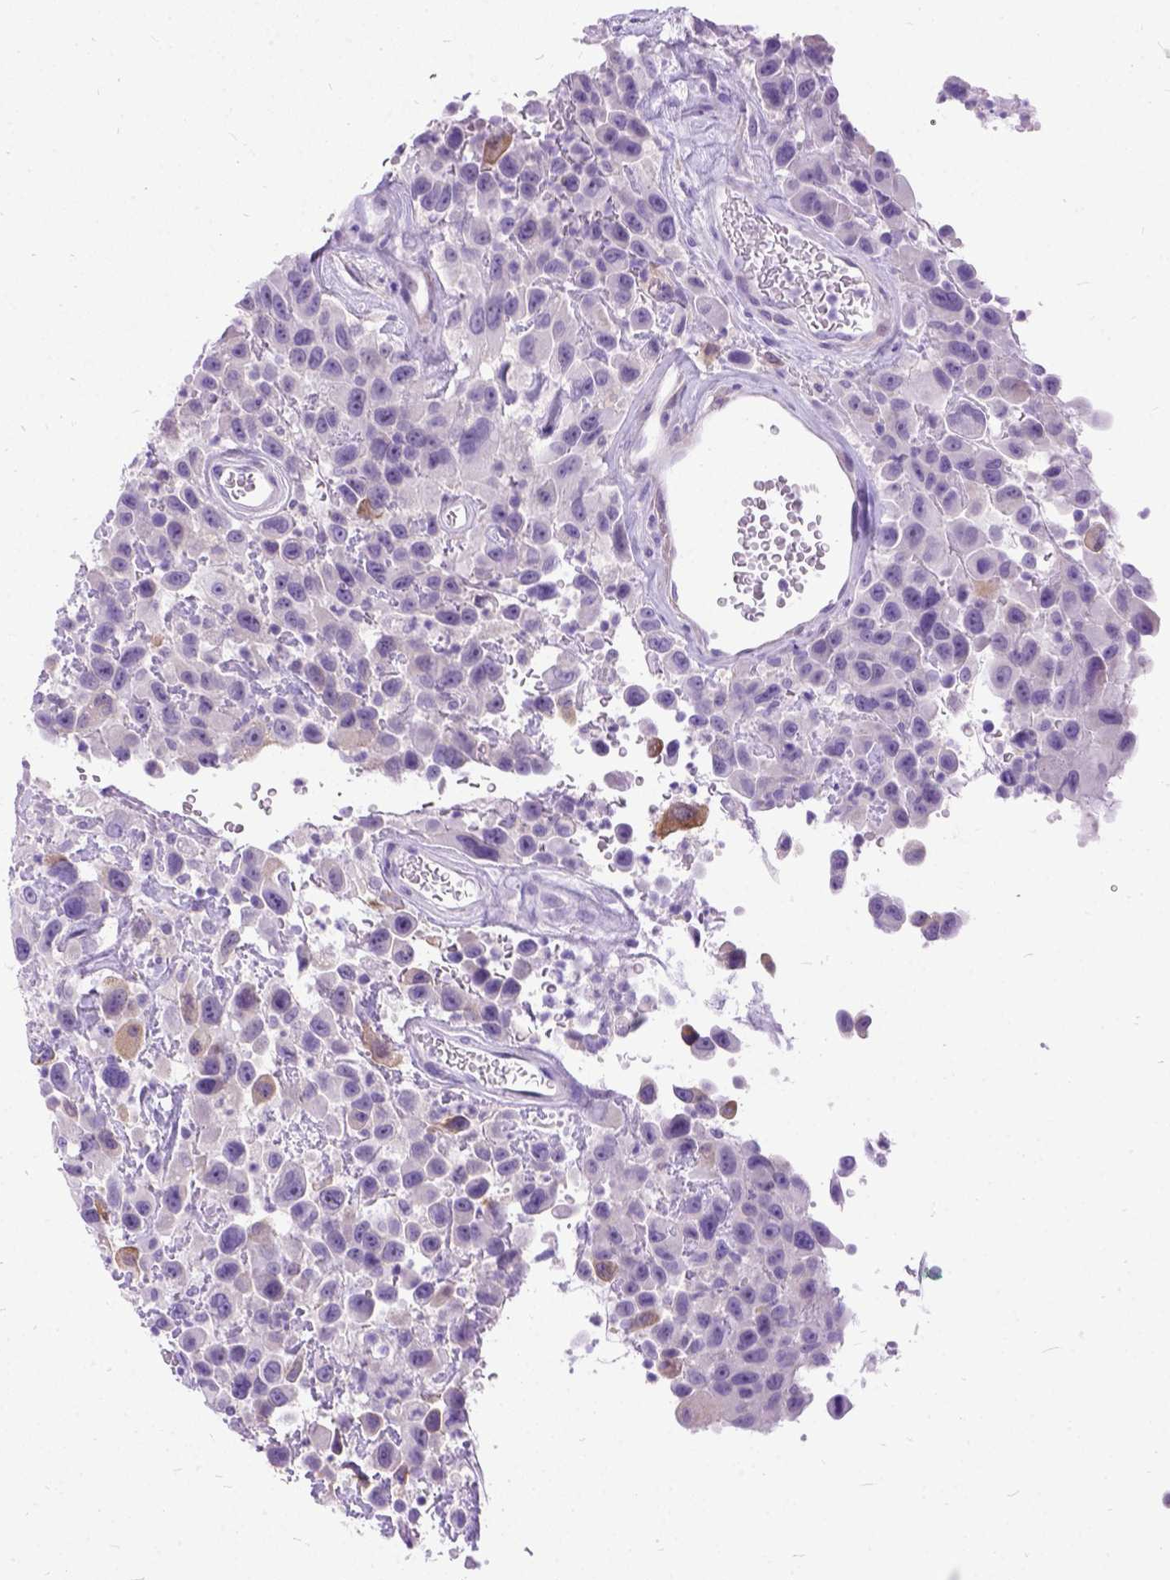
{"staining": {"intensity": "negative", "quantity": "none", "location": "none"}, "tissue": "urothelial cancer", "cell_type": "Tumor cells", "image_type": "cancer", "snomed": [{"axis": "morphology", "description": "Urothelial carcinoma, High grade"}, {"axis": "topography", "description": "Urinary bladder"}], "caption": "This histopathology image is of high-grade urothelial carcinoma stained with IHC to label a protein in brown with the nuclei are counter-stained blue. There is no staining in tumor cells. (IHC, brightfield microscopy, high magnification).", "gene": "PRG2", "patient": {"sex": "male", "age": 53}}